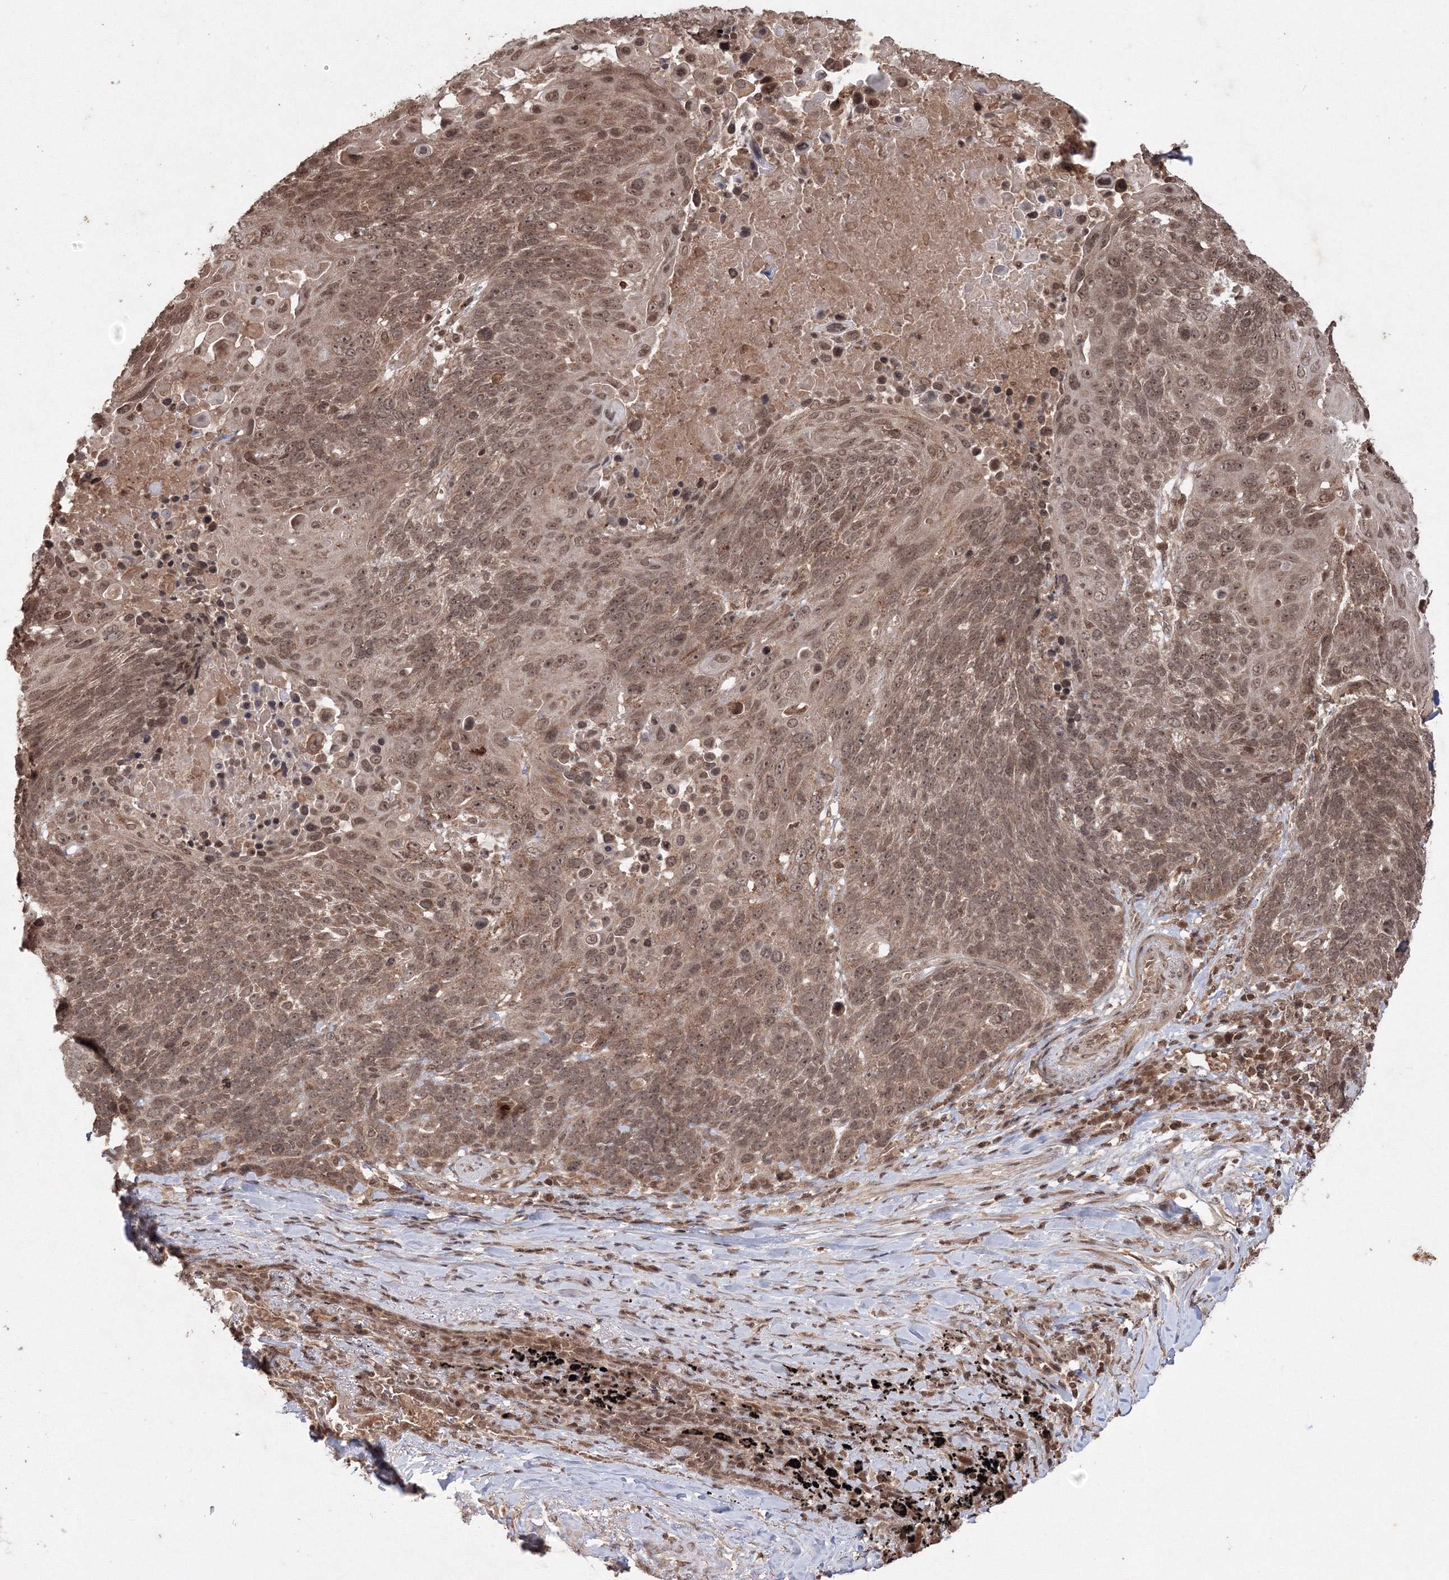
{"staining": {"intensity": "moderate", "quantity": ">75%", "location": "cytoplasmic/membranous,nuclear"}, "tissue": "lung cancer", "cell_type": "Tumor cells", "image_type": "cancer", "snomed": [{"axis": "morphology", "description": "Squamous cell carcinoma, NOS"}, {"axis": "topography", "description": "Lung"}], "caption": "Brown immunohistochemical staining in lung squamous cell carcinoma exhibits moderate cytoplasmic/membranous and nuclear staining in about >75% of tumor cells. Ihc stains the protein of interest in brown and the nuclei are stained blue.", "gene": "PEX13", "patient": {"sex": "male", "age": 66}}